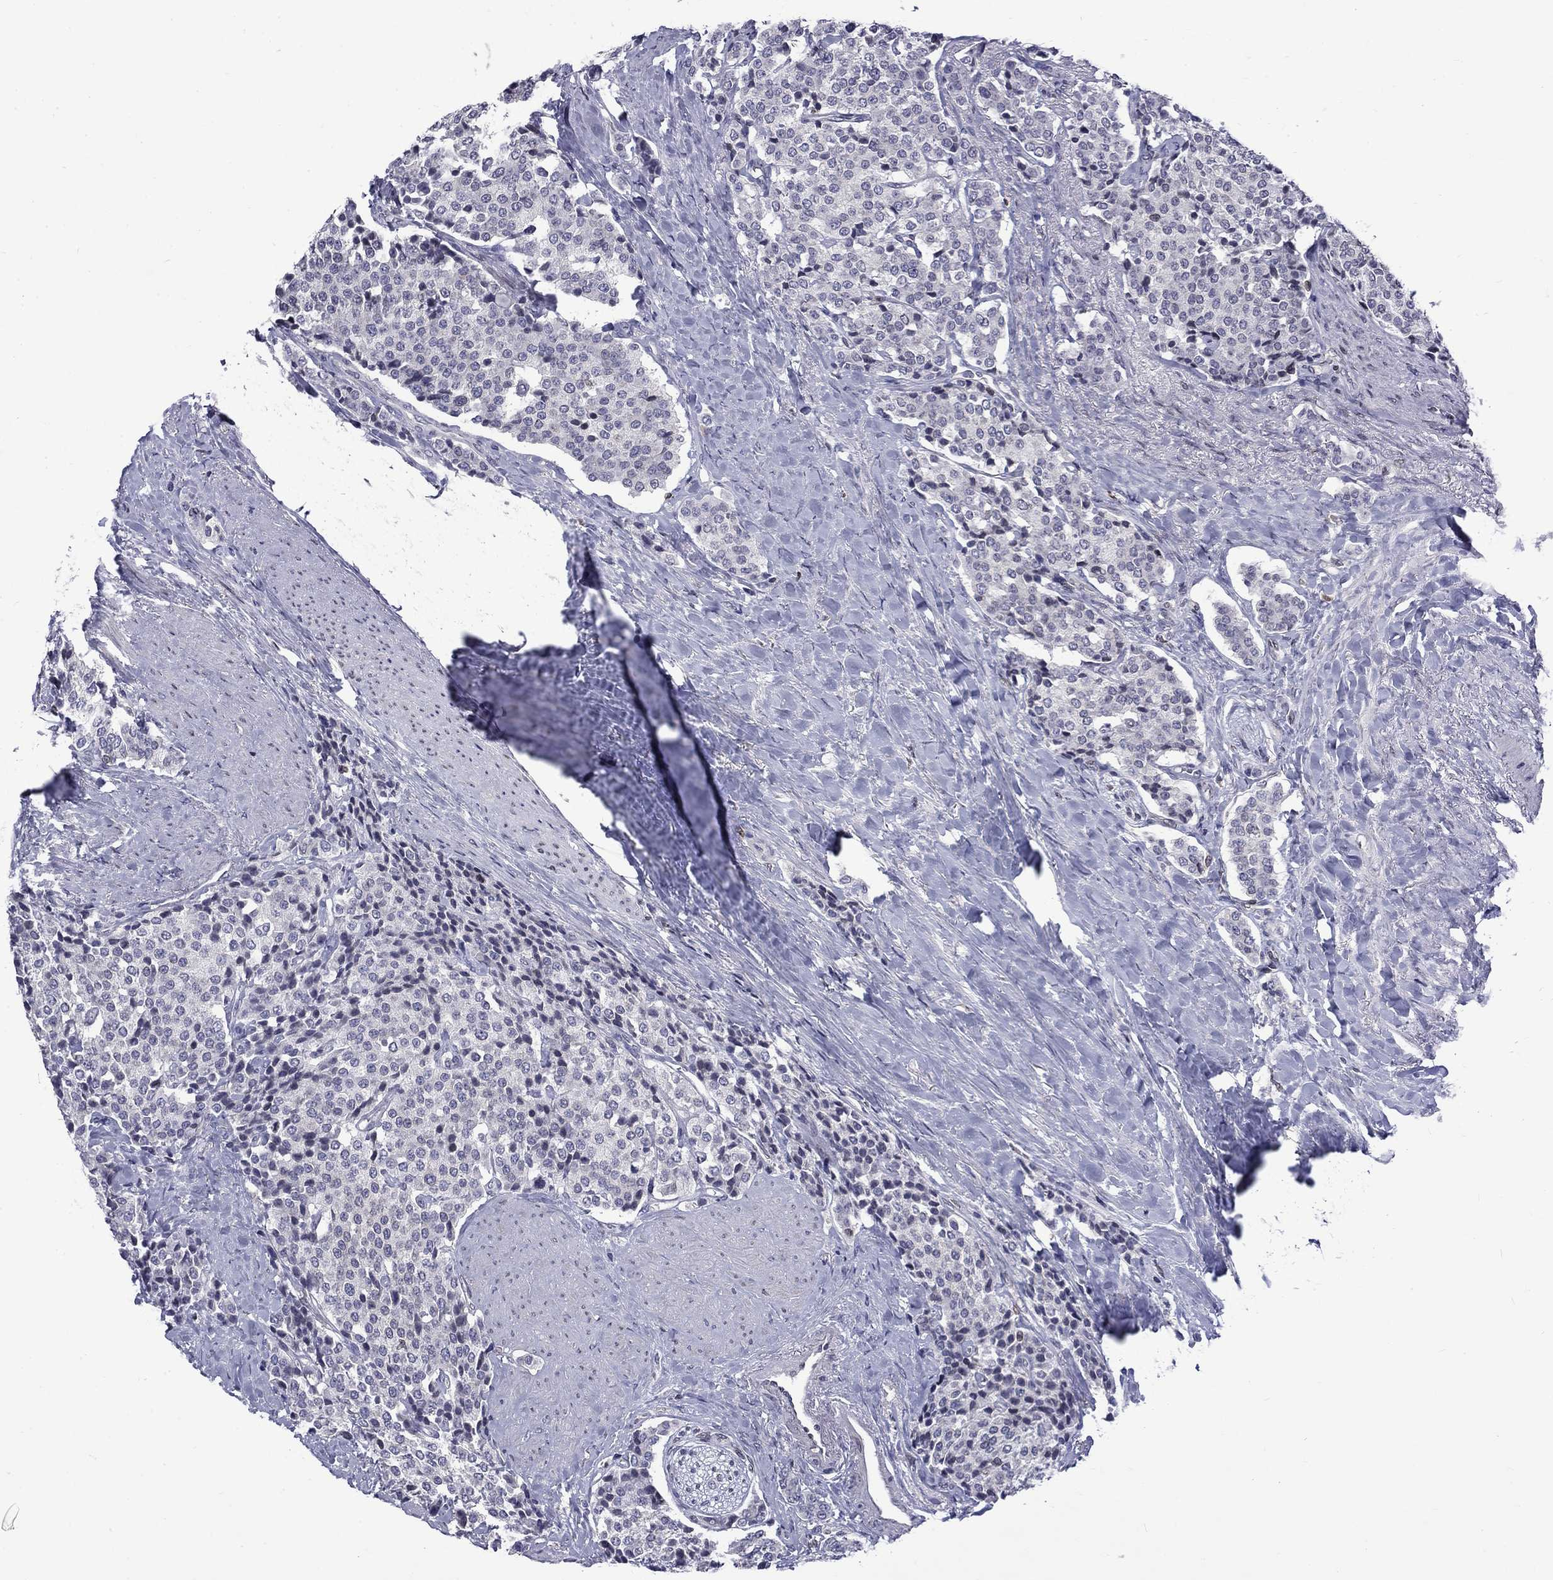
{"staining": {"intensity": "negative", "quantity": "none", "location": "none"}, "tissue": "carcinoid", "cell_type": "Tumor cells", "image_type": "cancer", "snomed": [{"axis": "morphology", "description": "Carcinoid, malignant, NOS"}, {"axis": "topography", "description": "Small intestine"}], "caption": "High power microscopy photomicrograph of an immunohistochemistry micrograph of carcinoid, revealing no significant positivity in tumor cells. The staining is performed using DAB (3,3'-diaminobenzidine) brown chromogen with nuclei counter-stained in using hematoxylin.", "gene": "SLA", "patient": {"sex": "female", "age": 58}}